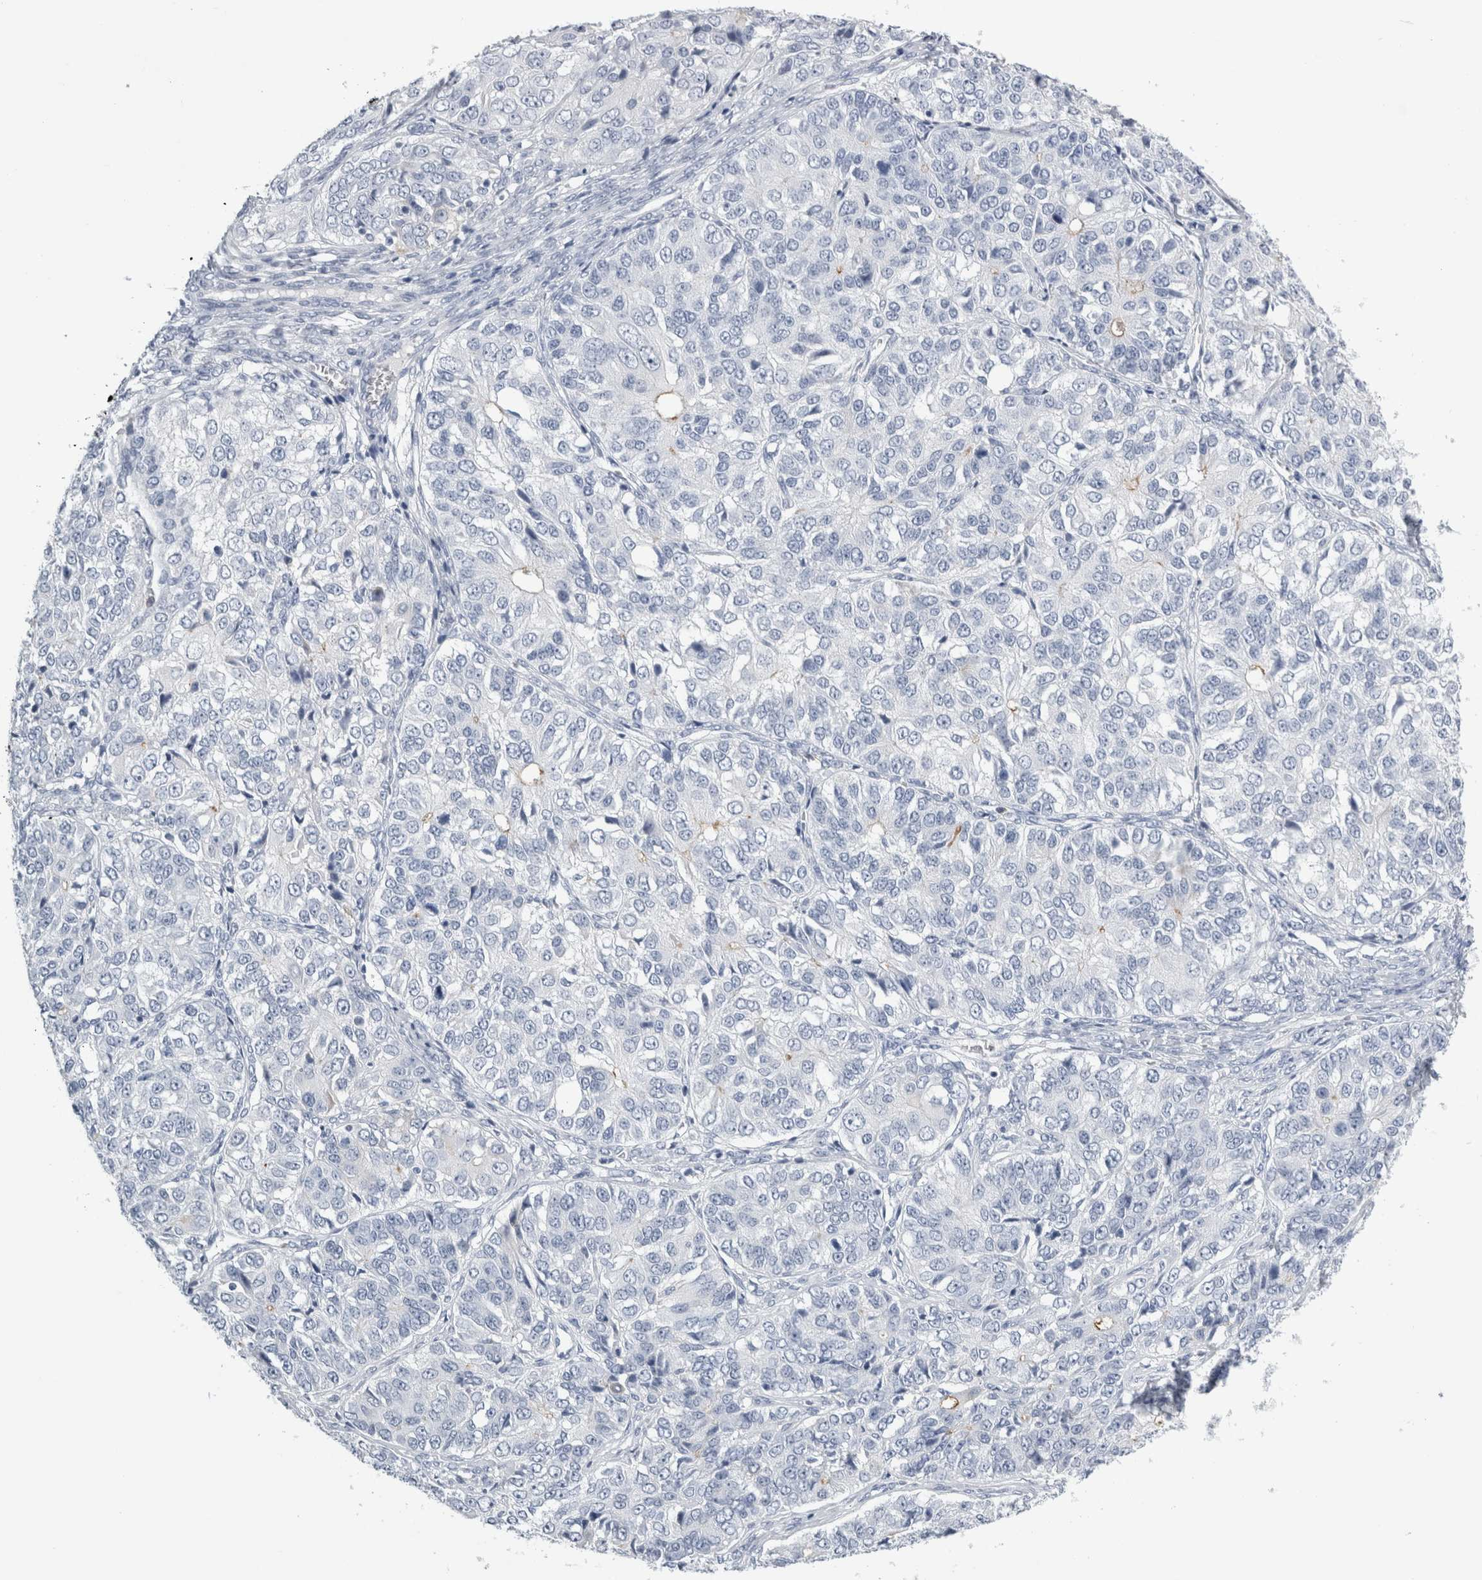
{"staining": {"intensity": "negative", "quantity": "none", "location": "none"}, "tissue": "ovarian cancer", "cell_type": "Tumor cells", "image_type": "cancer", "snomed": [{"axis": "morphology", "description": "Carcinoma, endometroid"}, {"axis": "topography", "description": "Ovary"}], "caption": "Immunohistochemical staining of ovarian endometroid carcinoma shows no significant expression in tumor cells.", "gene": "ANKFY1", "patient": {"sex": "female", "age": 51}}